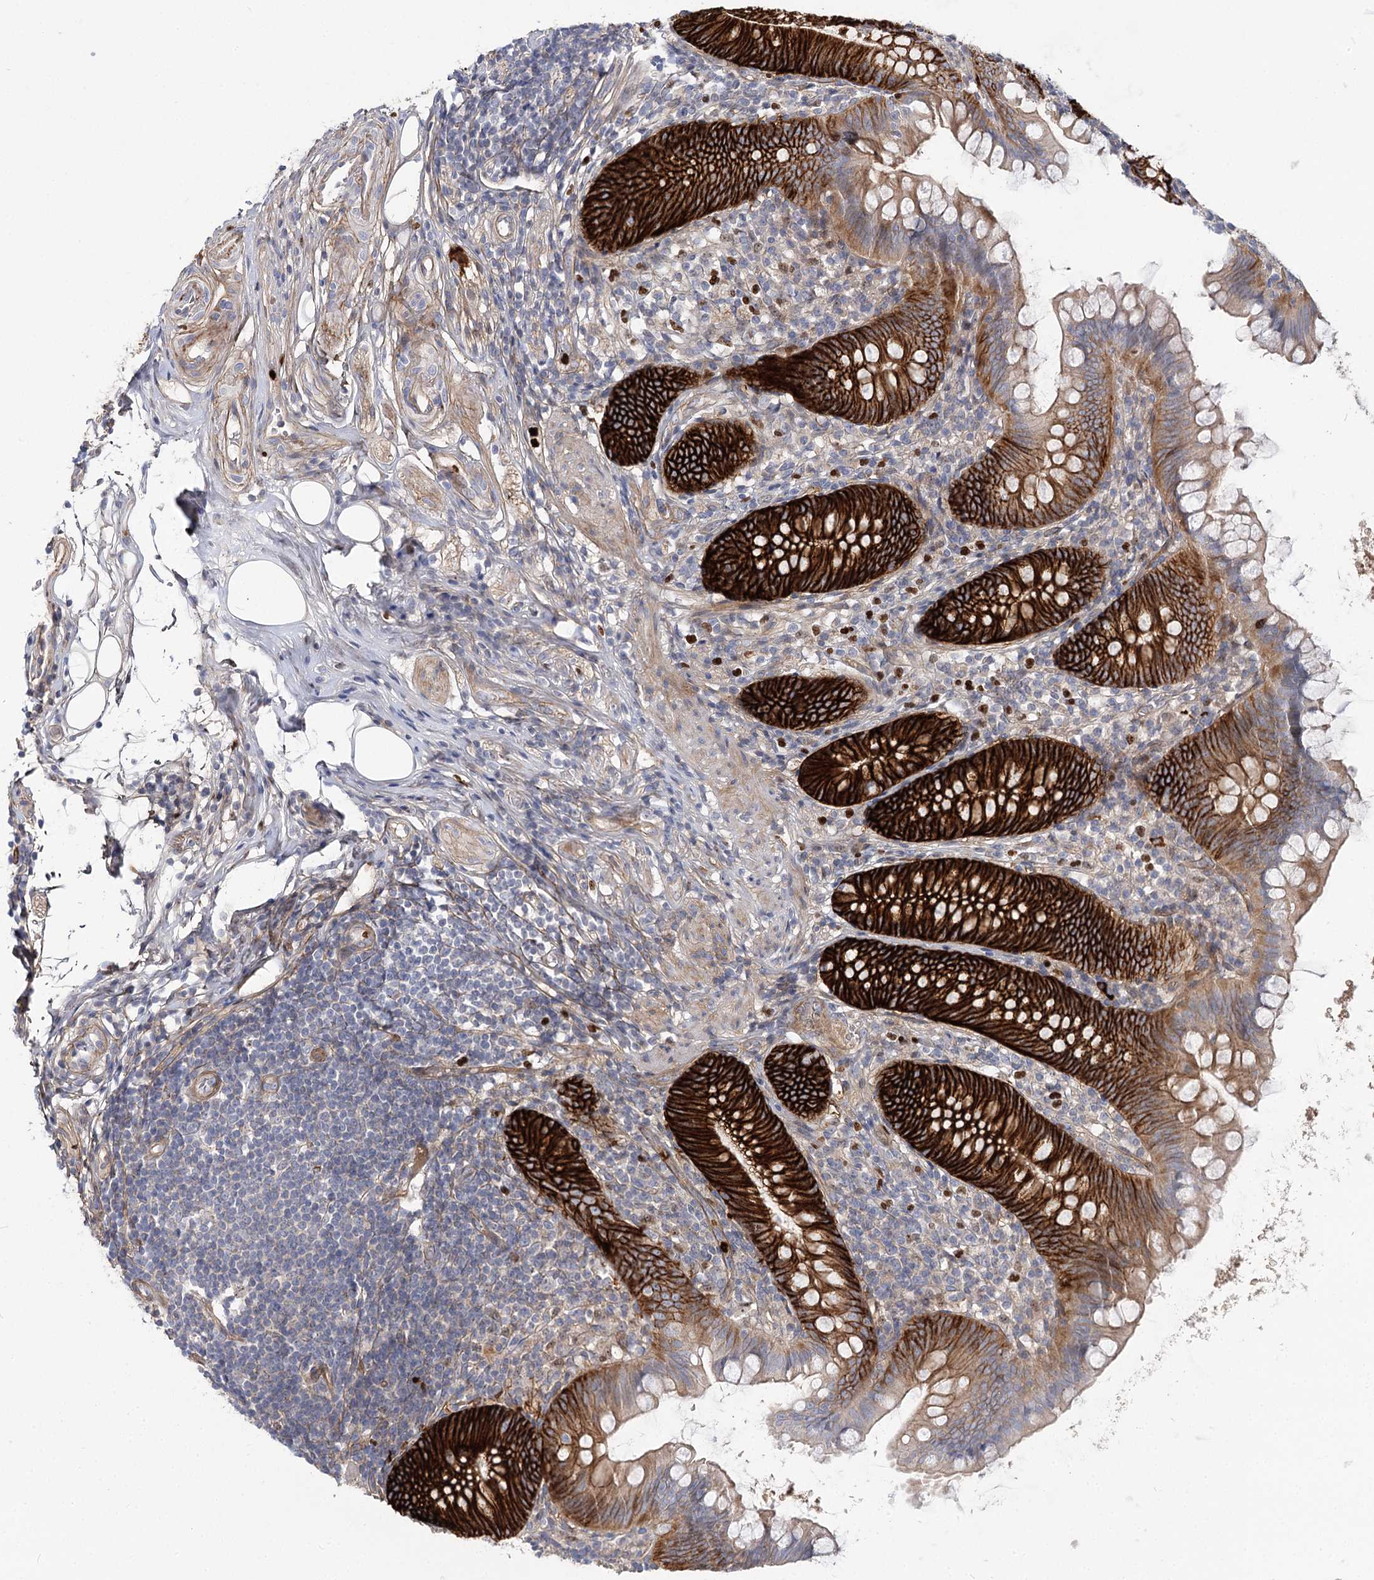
{"staining": {"intensity": "strong", "quantity": ">75%", "location": "cytoplasmic/membranous"}, "tissue": "appendix", "cell_type": "Glandular cells", "image_type": "normal", "snomed": [{"axis": "morphology", "description": "Normal tissue, NOS"}, {"axis": "topography", "description": "Appendix"}], "caption": "DAB immunohistochemical staining of unremarkable appendix shows strong cytoplasmic/membranous protein staining in about >75% of glandular cells.", "gene": "C11orf52", "patient": {"sex": "female", "age": 62}}